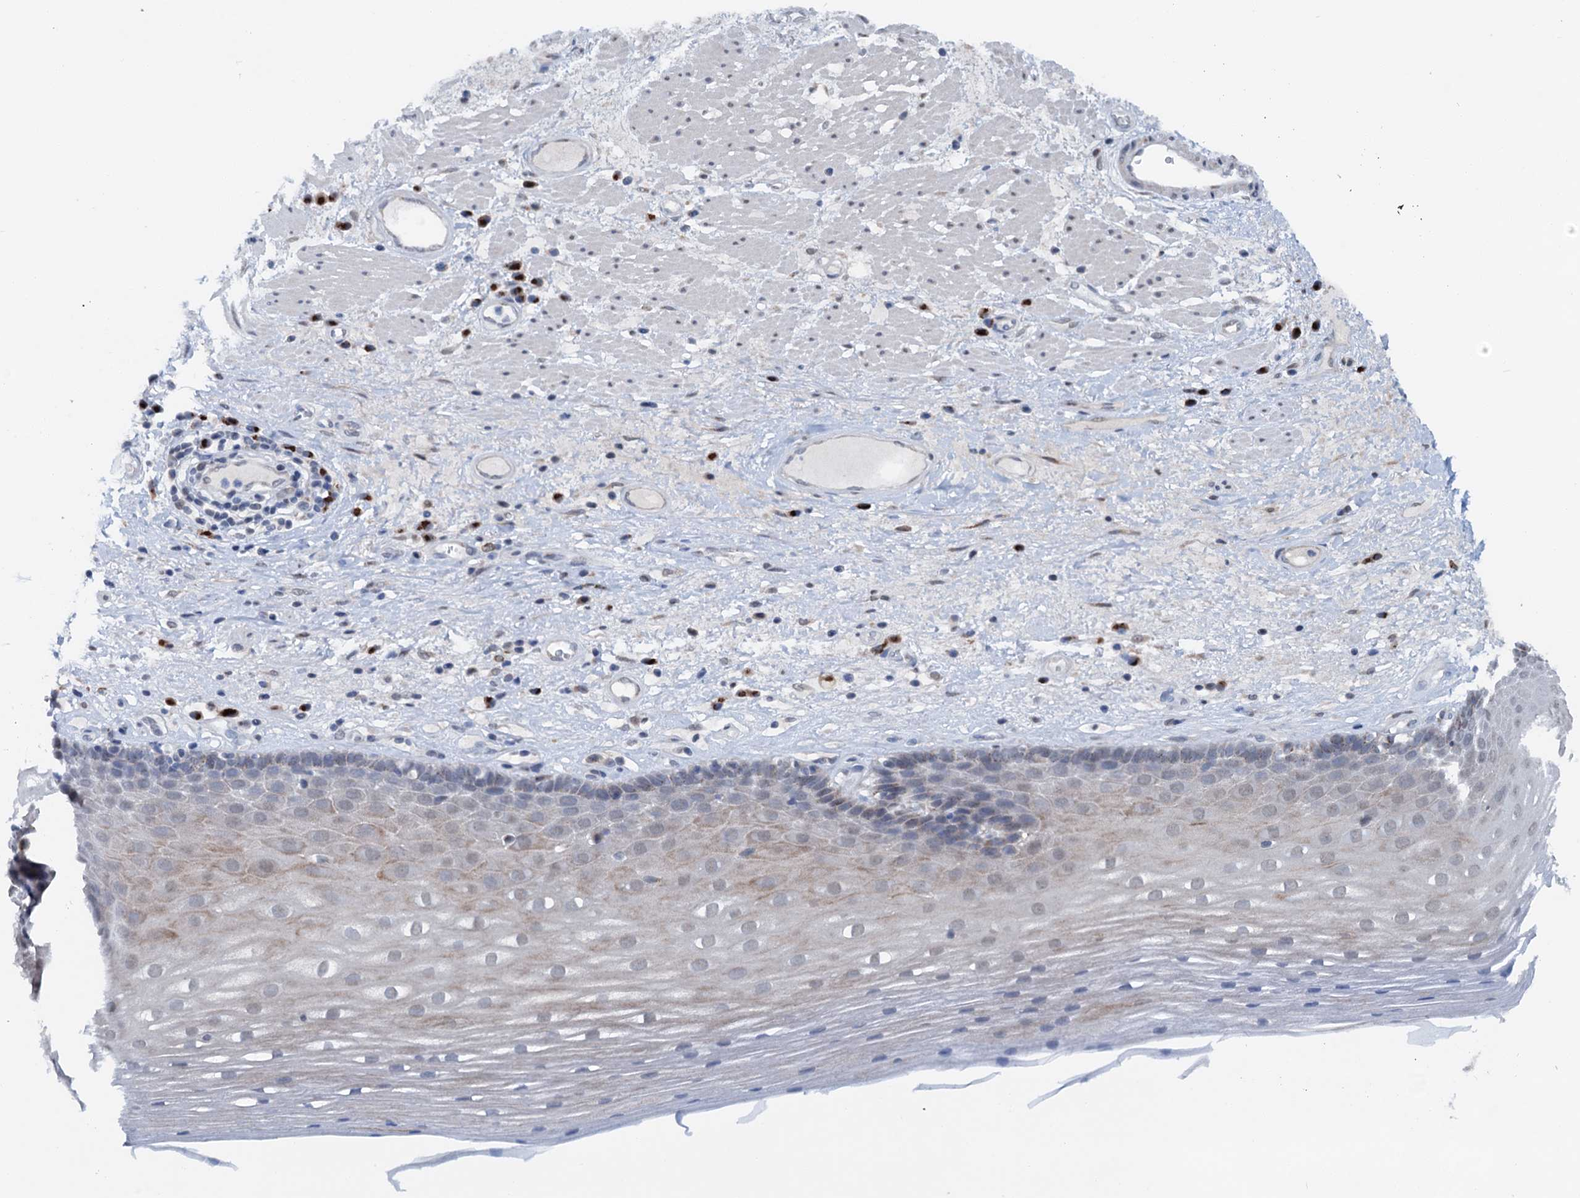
{"staining": {"intensity": "weak", "quantity": "<25%", "location": "cytoplasmic/membranous"}, "tissue": "esophagus", "cell_type": "Squamous epithelial cells", "image_type": "normal", "snomed": [{"axis": "morphology", "description": "Normal tissue, NOS"}, {"axis": "topography", "description": "Esophagus"}], "caption": "Esophagus stained for a protein using immunohistochemistry (IHC) displays no staining squamous epithelial cells.", "gene": "SHLD1", "patient": {"sex": "male", "age": 62}}